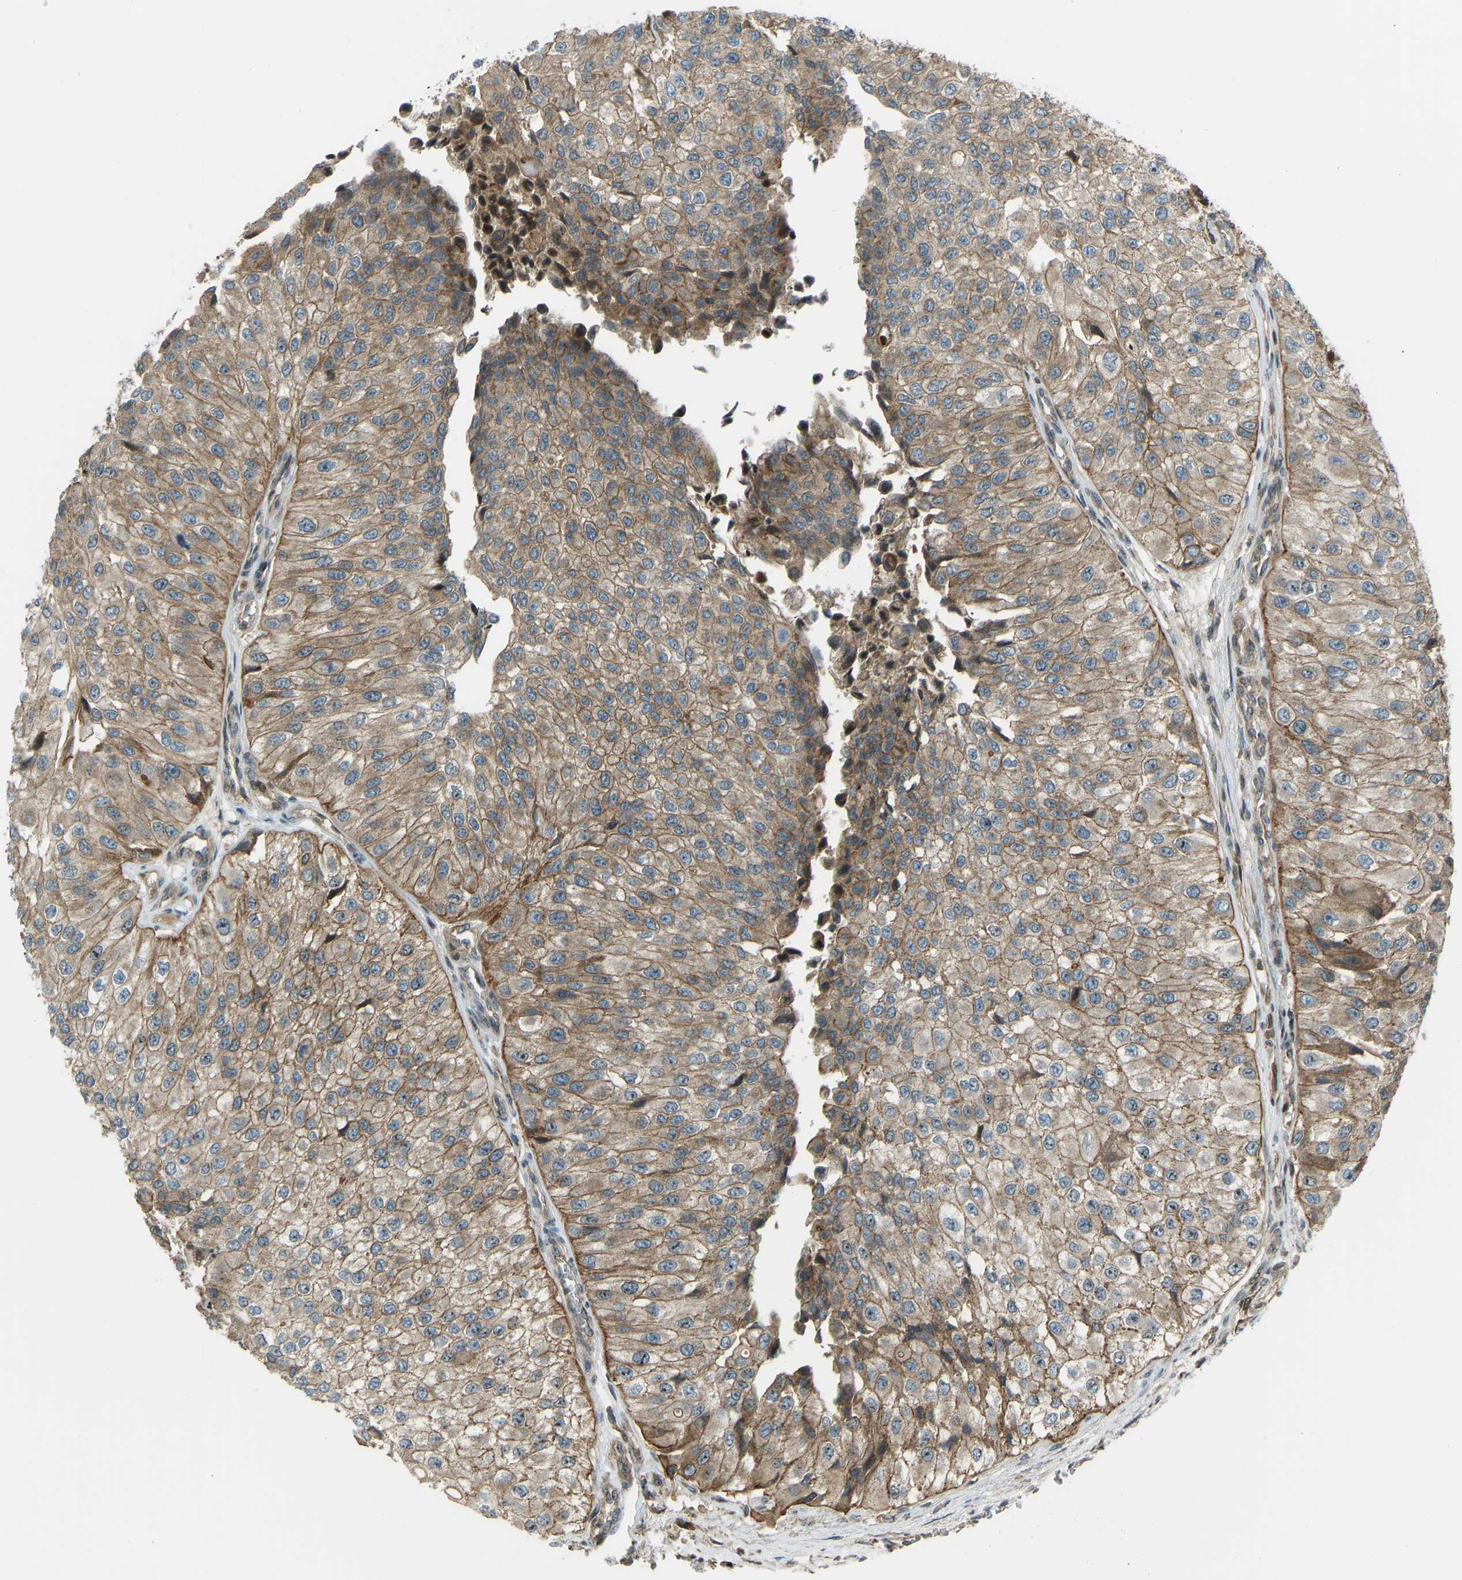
{"staining": {"intensity": "moderate", "quantity": ">75%", "location": "cytoplasmic/membranous"}, "tissue": "urothelial cancer", "cell_type": "Tumor cells", "image_type": "cancer", "snomed": [{"axis": "morphology", "description": "Urothelial carcinoma, High grade"}, {"axis": "topography", "description": "Kidney"}, {"axis": "topography", "description": "Urinary bladder"}], "caption": "Moderate cytoplasmic/membranous positivity for a protein is present in about >75% of tumor cells of urothelial cancer using IHC.", "gene": "SVOPL", "patient": {"sex": "male", "age": 77}}